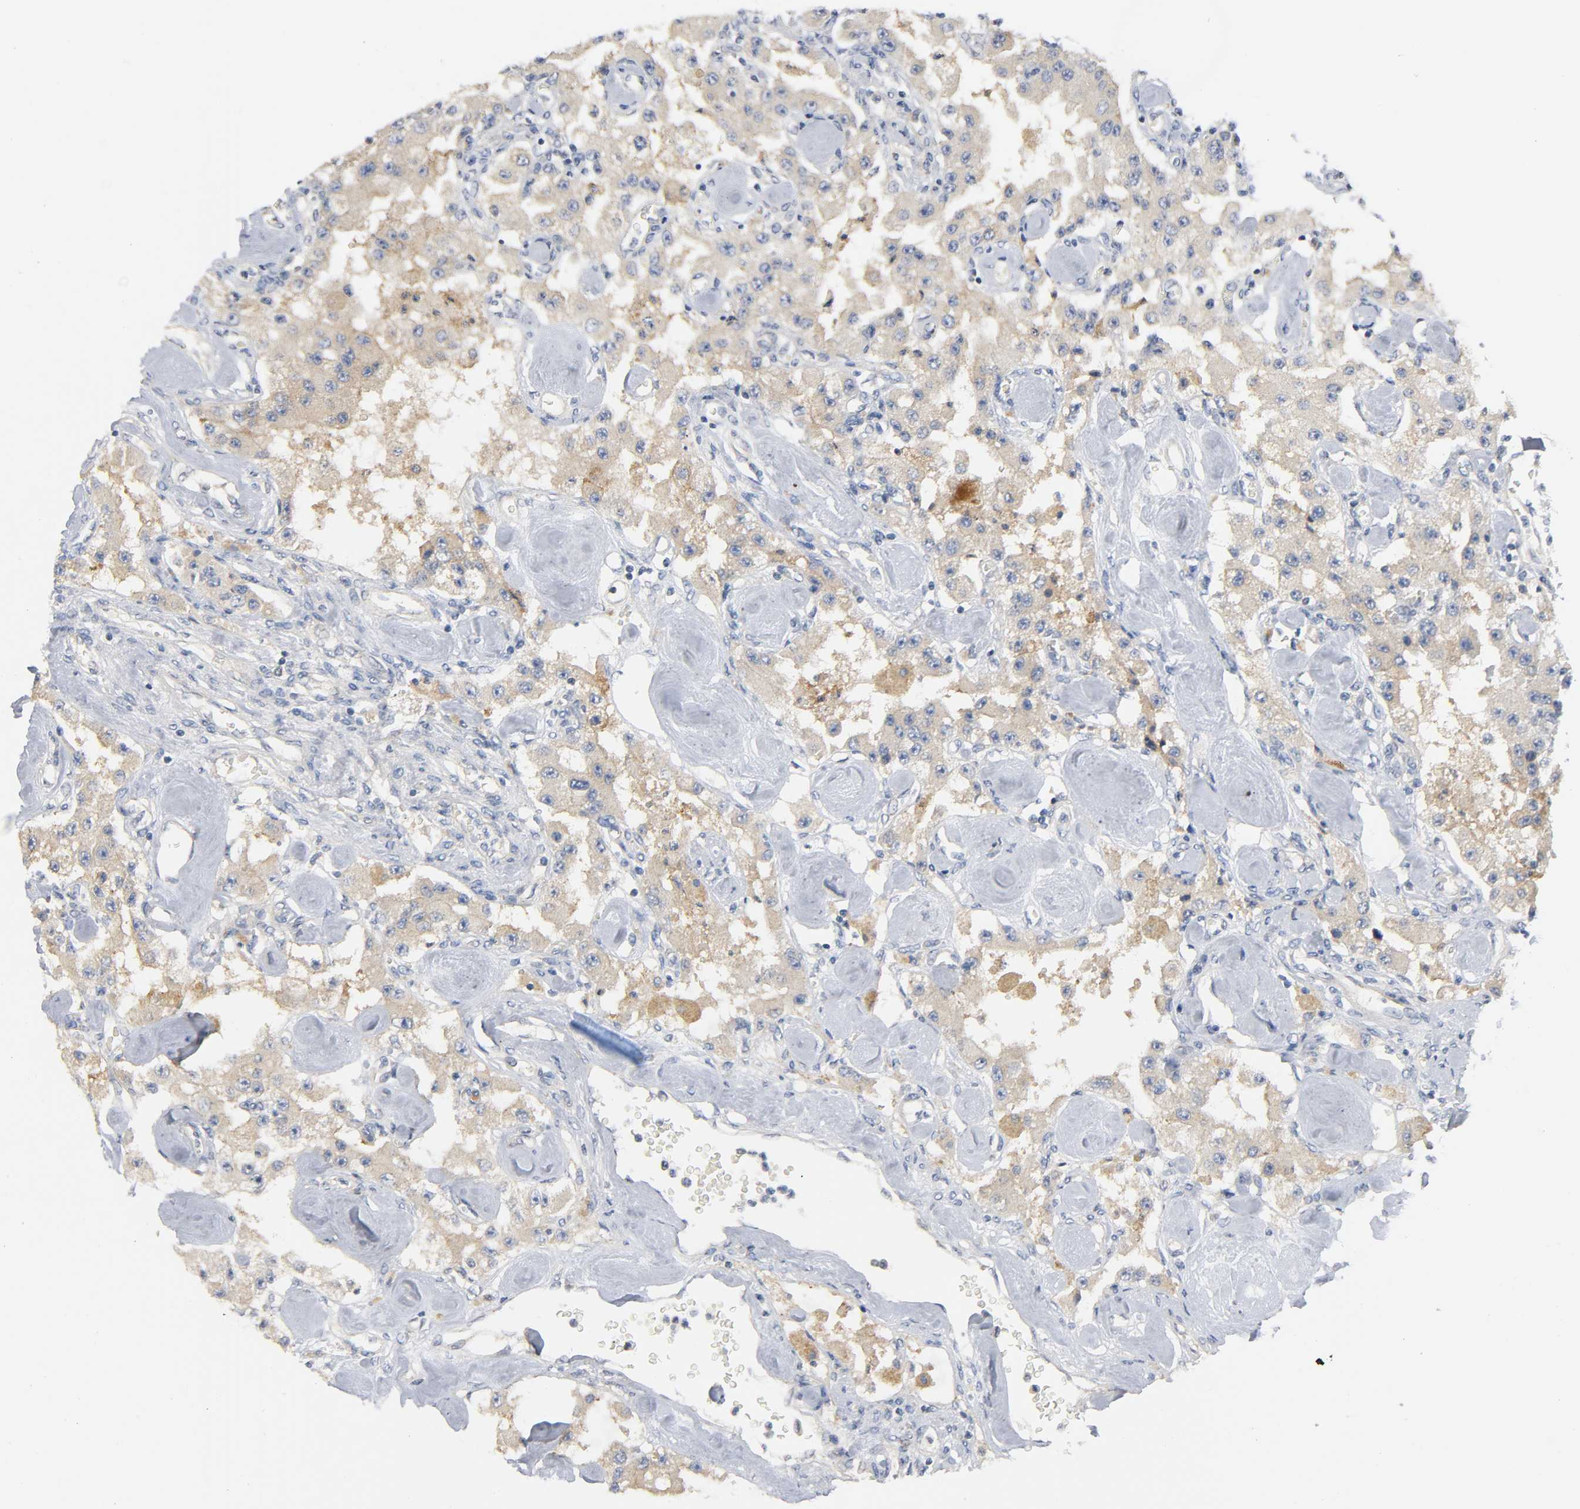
{"staining": {"intensity": "moderate", "quantity": ">75%", "location": "cytoplasmic/membranous"}, "tissue": "carcinoid", "cell_type": "Tumor cells", "image_type": "cancer", "snomed": [{"axis": "morphology", "description": "Carcinoid, malignant, NOS"}, {"axis": "topography", "description": "Pancreas"}], "caption": "This is an image of IHC staining of carcinoid, which shows moderate positivity in the cytoplasmic/membranous of tumor cells.", "gene": "HDAC6", "patient": {"sex": "male", "age": 41}}